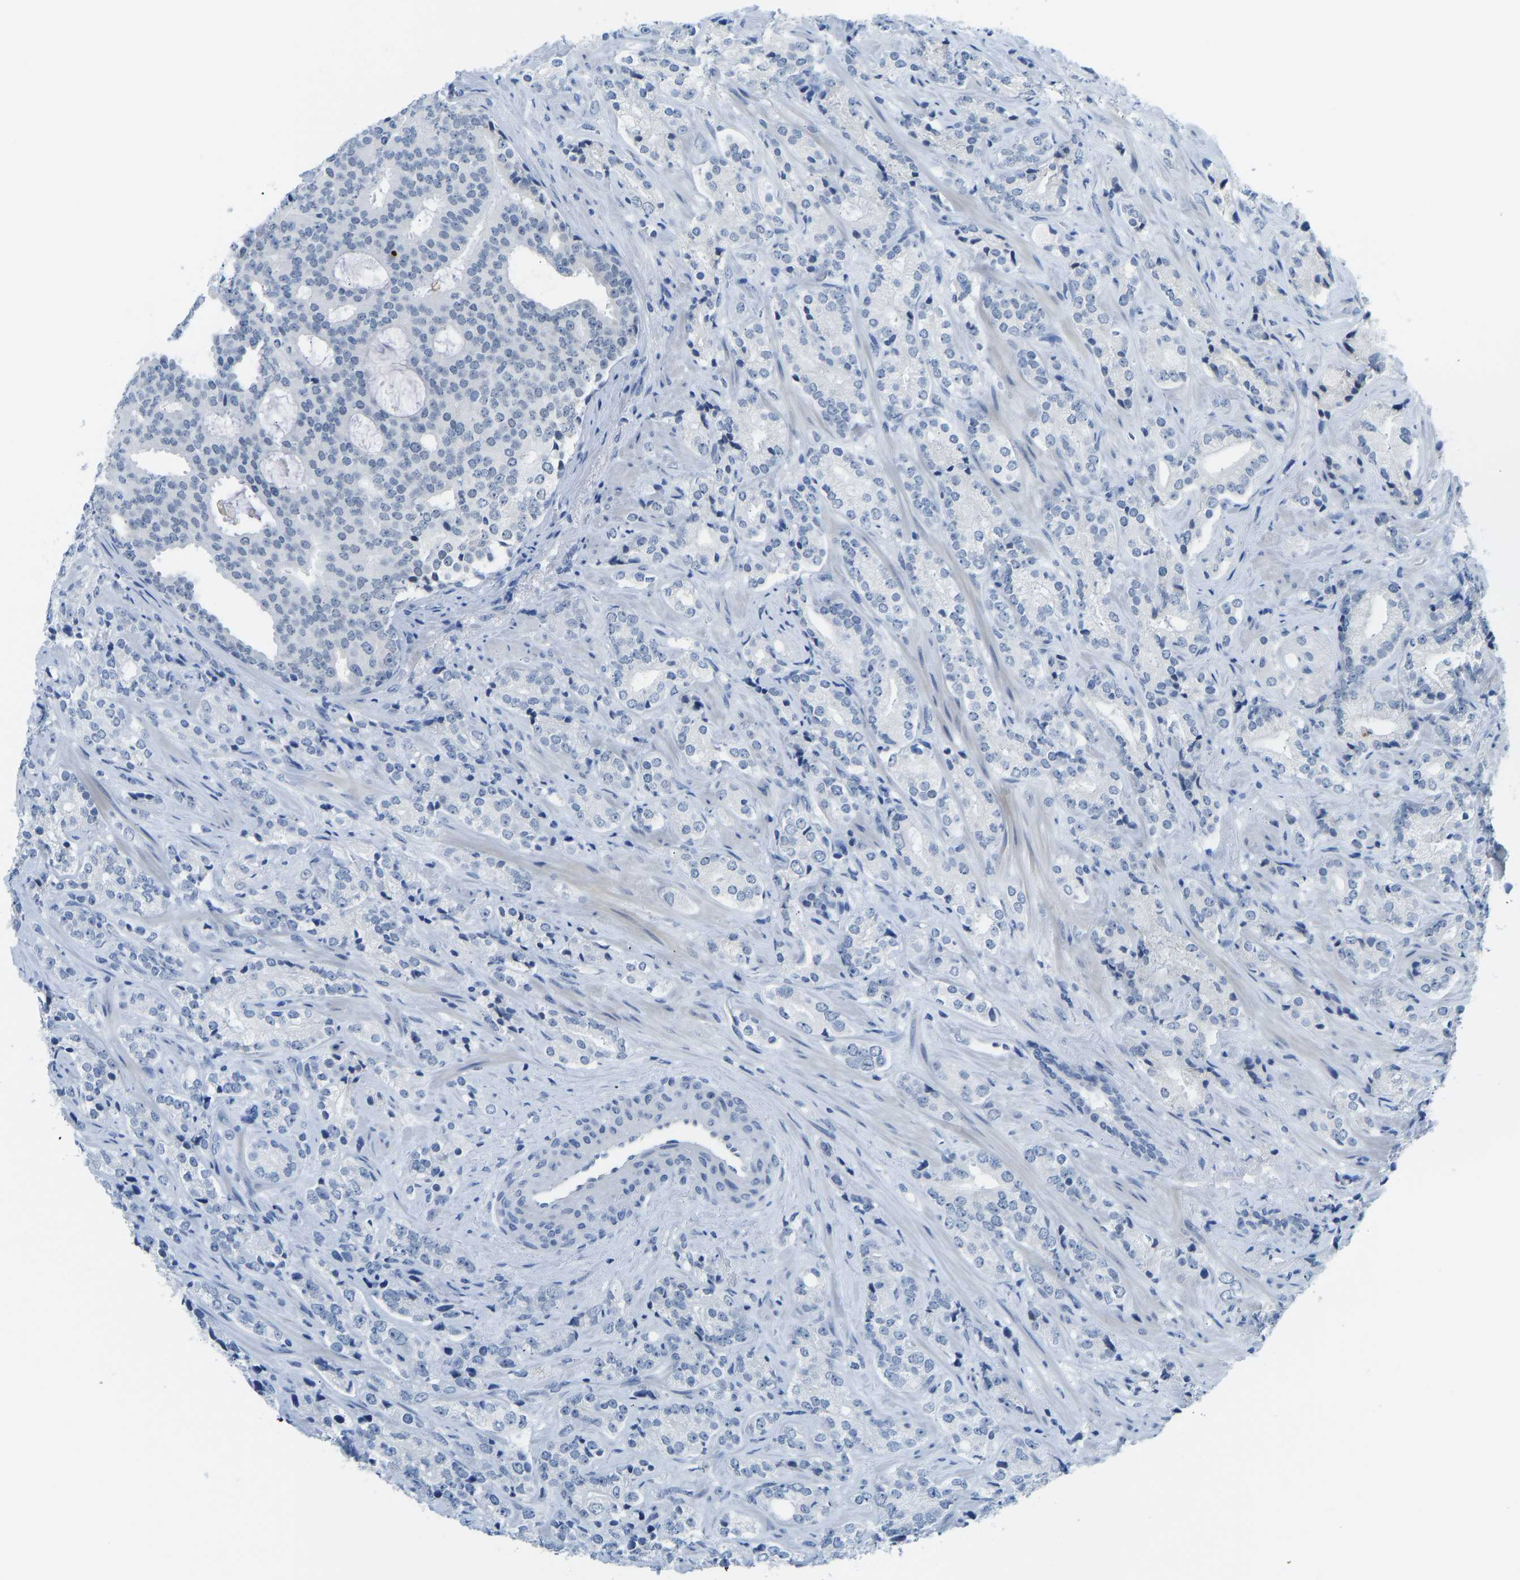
{"staining": {"intensity": "negative", "quantity": "none", "location": "none"}, "tissue": "prostate cancer", "cell_type": "Tumor cells", "image_type": "cancer", "snomed": [{"axis": "morphology", "description": "Adenocarcinoma, High grade"}, {"axis": "topography", "description": "Prostate"}], "caption": "Photomicrograph shows no protein positivity in tumor cells of adenocarcinoma (high-grade) (prostate) tissue. (DAB immunohistochemistry with hematoxylin counter stain).", "gene": "TXNDC2", "patient": {"sex": "male", "age": 71}}